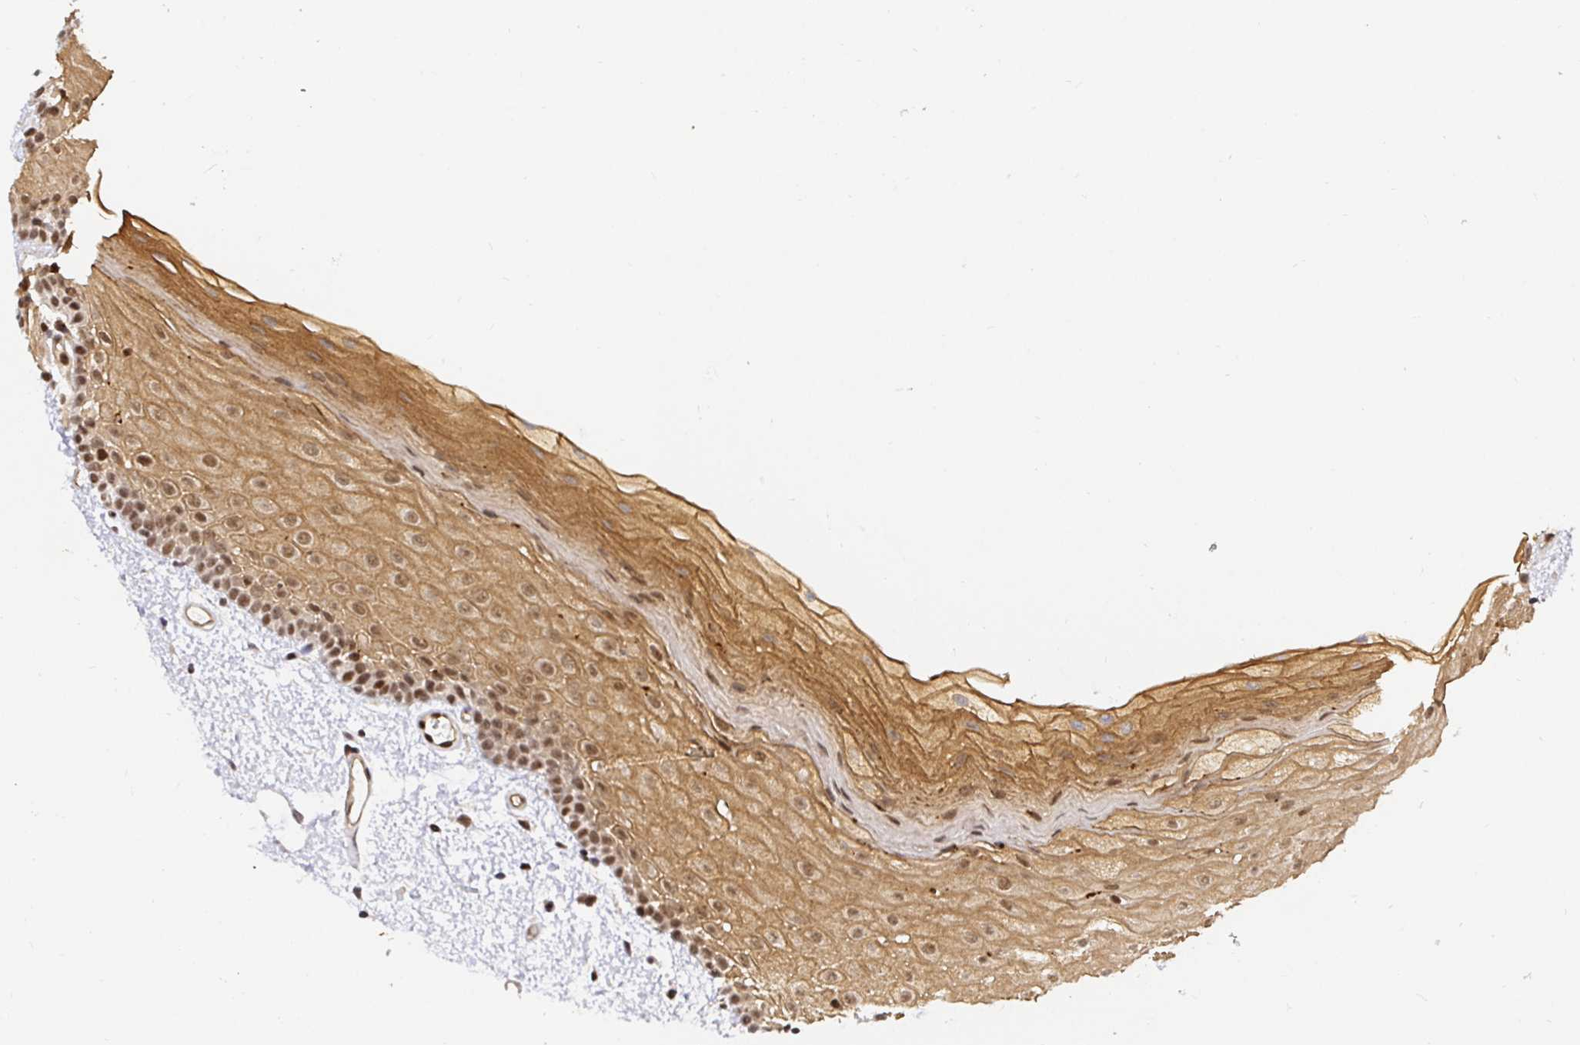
{"staining": {"intensity": "moderate", "quantity": ">75%", "location": "cytoplasmic/membranous,nuclear"}, "tissue": "oral mucosa", "cell_type": "Squamous epithelial cells", "image_type": "normal", "snomed": [{"axis": "morphology", "description": "Normal tissue, NOS"}, {"axis": "topography", "description": "Oral tissue"}], "caption": "The histopathology image displays immunohistochemical staining of benign oral mucosa. There is moderate cytoplasmic/membranous,nuclear expression is identified in about >75% of squamous epithelial cells. Immunohistochemistry (ihc) stains the protein of interest in brown and the nuclei are stained blue.", "gene": "USF1", "patient": {"sex": "female", "age": 82}}